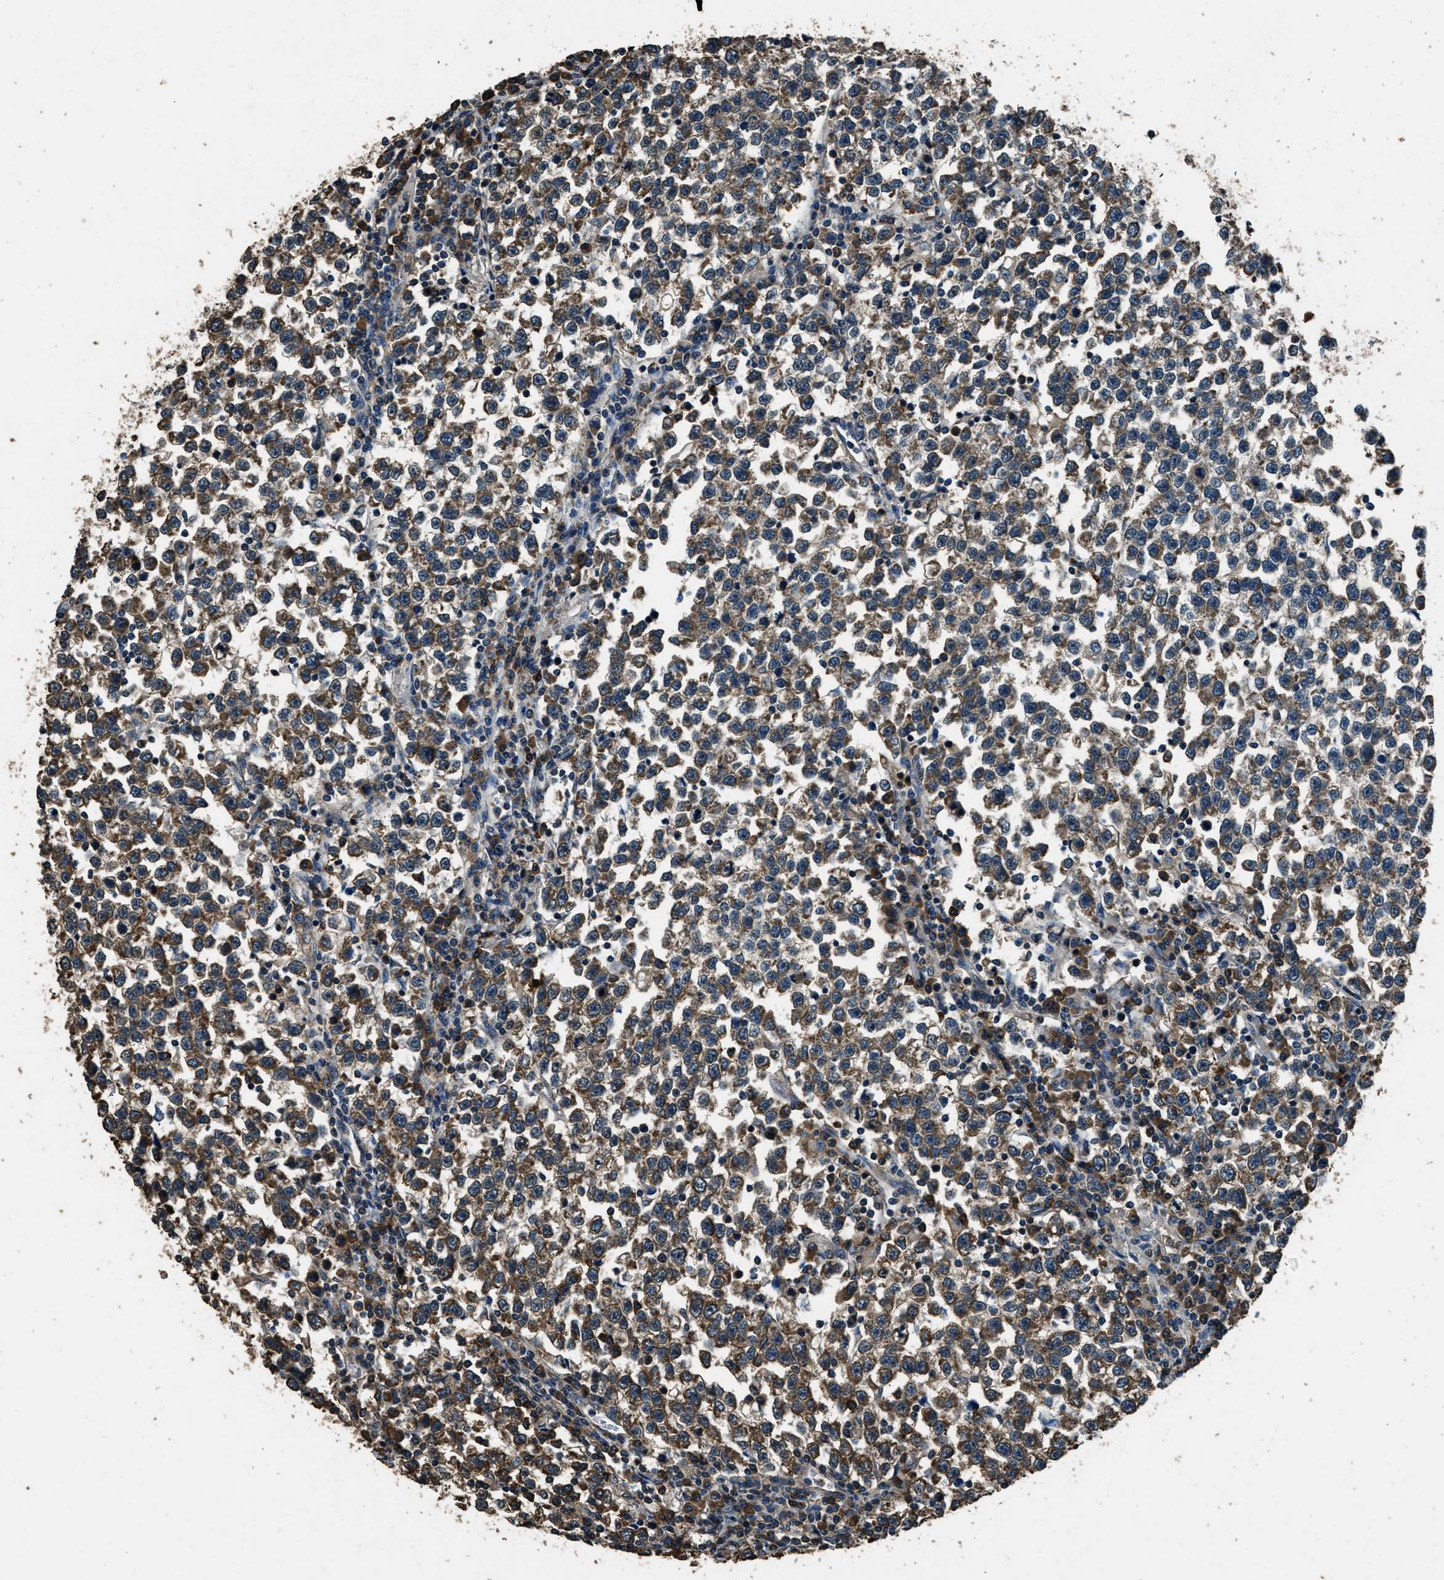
{"staining": {"intensity": "strong", "quantity": ">75%", "location": "cytoplasmic/membranous"}, "tissue": "testis cancer", "cell_type": "Tumor cells", "image_type": "cancer", "snomed": [{"axis": "morphology", "description": "Normal tissue, NOS"}, {"axis": "morphology", "description": "Seminoma, NOS"}, {"axis": "topography", "description": "Testis"}], "caption": "Testis cancer tissue displays strong cytoplasmic/membranous positivity in about >75% of tumor cells", "gene": "SALL3", "patient": {"sex": "male", "age": 43}}